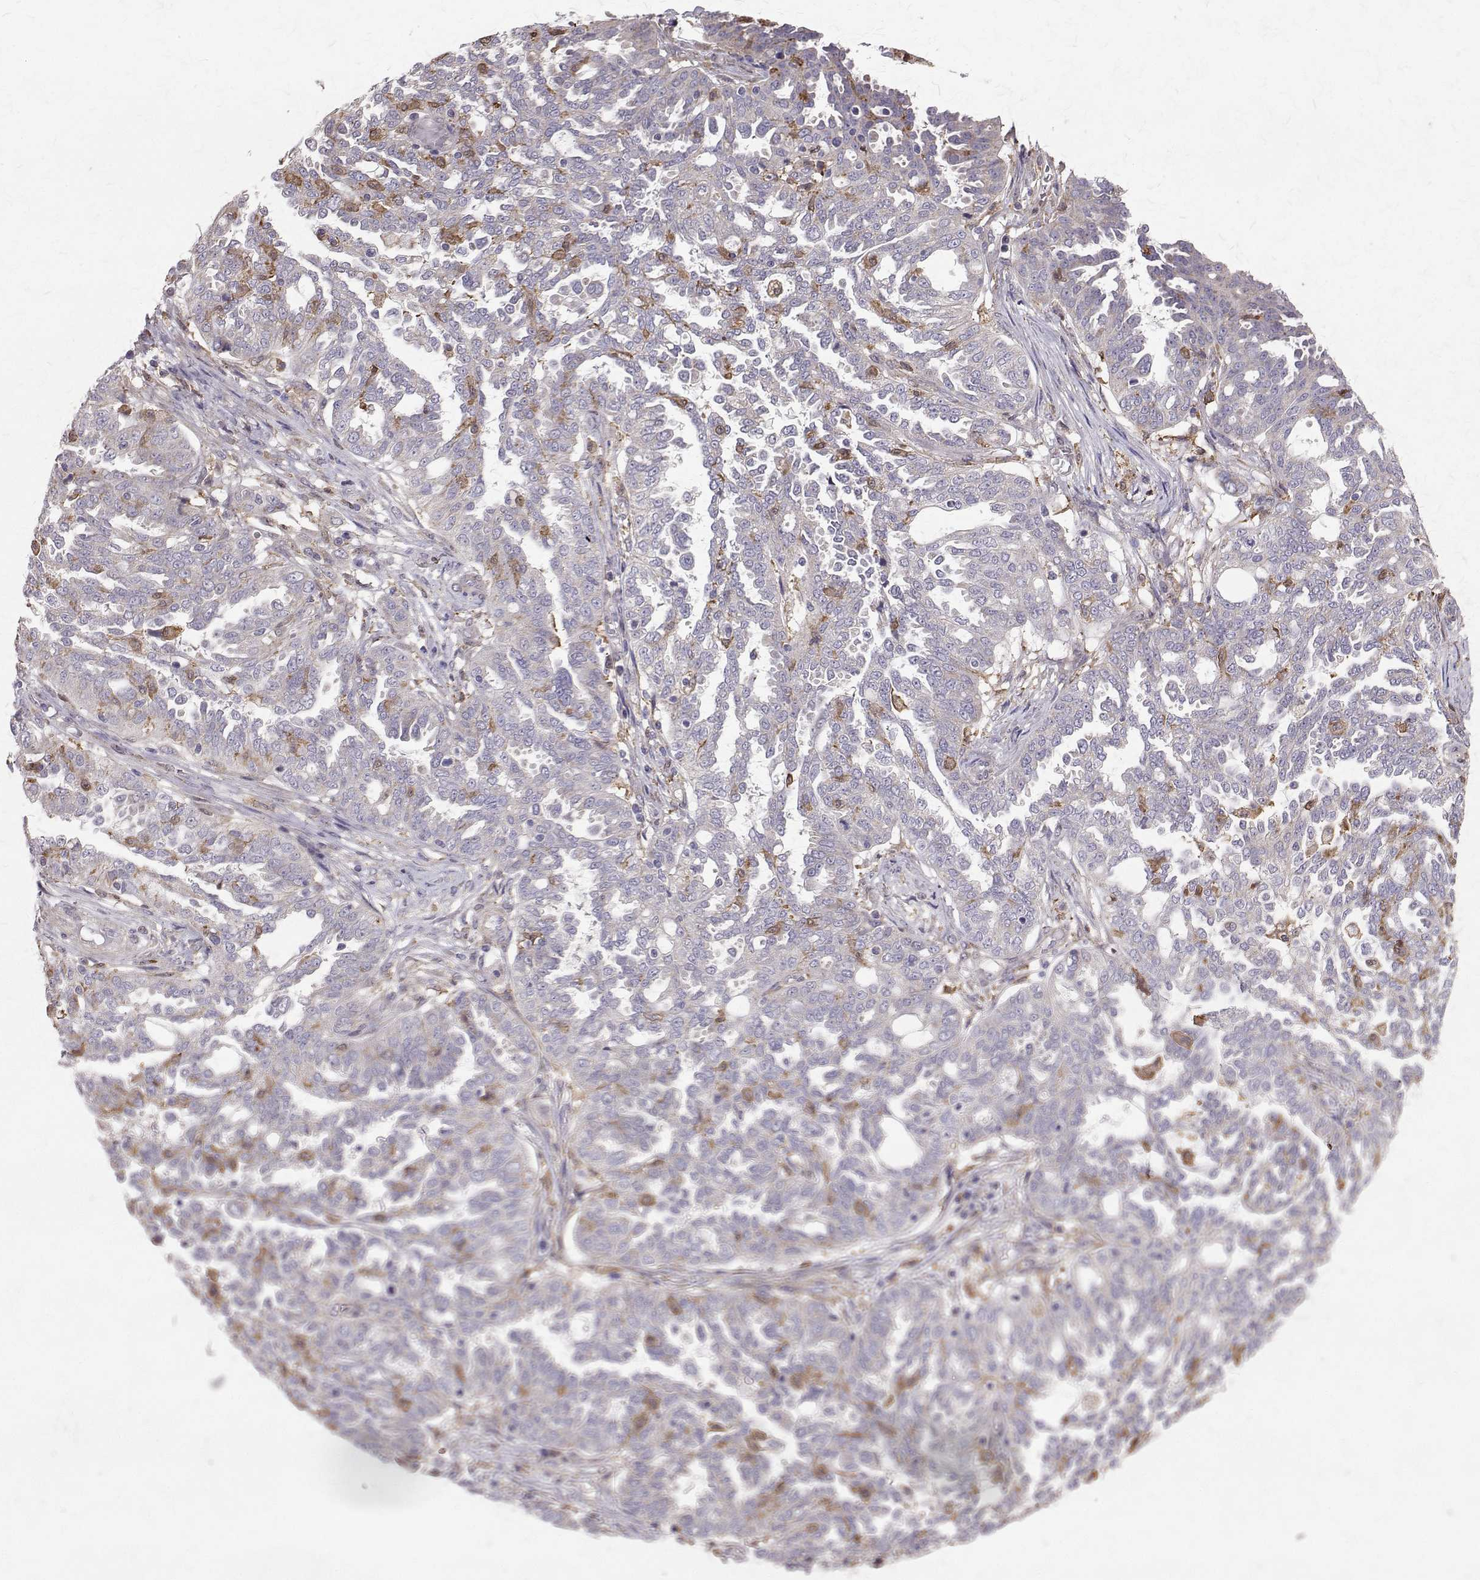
{"staining": {"intensity": "moderate", "quantity": "<25%", "location": "cytoplasmic/membranous"}, "tissue": "ovarian cancer", "cell_type": "Tumor cells", "image_type": "cancer", "snomed": [{"axis": "morphology", "description": "Cystadenocarcinoma, serous, NOS"}, {"axis": "topography", "description": "Ovary"}], "caption": "Approximately <25% of tumor cells in human ovarian cancer (serous cystadenocarcinoma) display moderate cytoplasmic/membranous protein staining as visualized by brown immunohistochemical staining.", "gene": "CCDC89", "patient": {"sex": "female", "age": 67}}